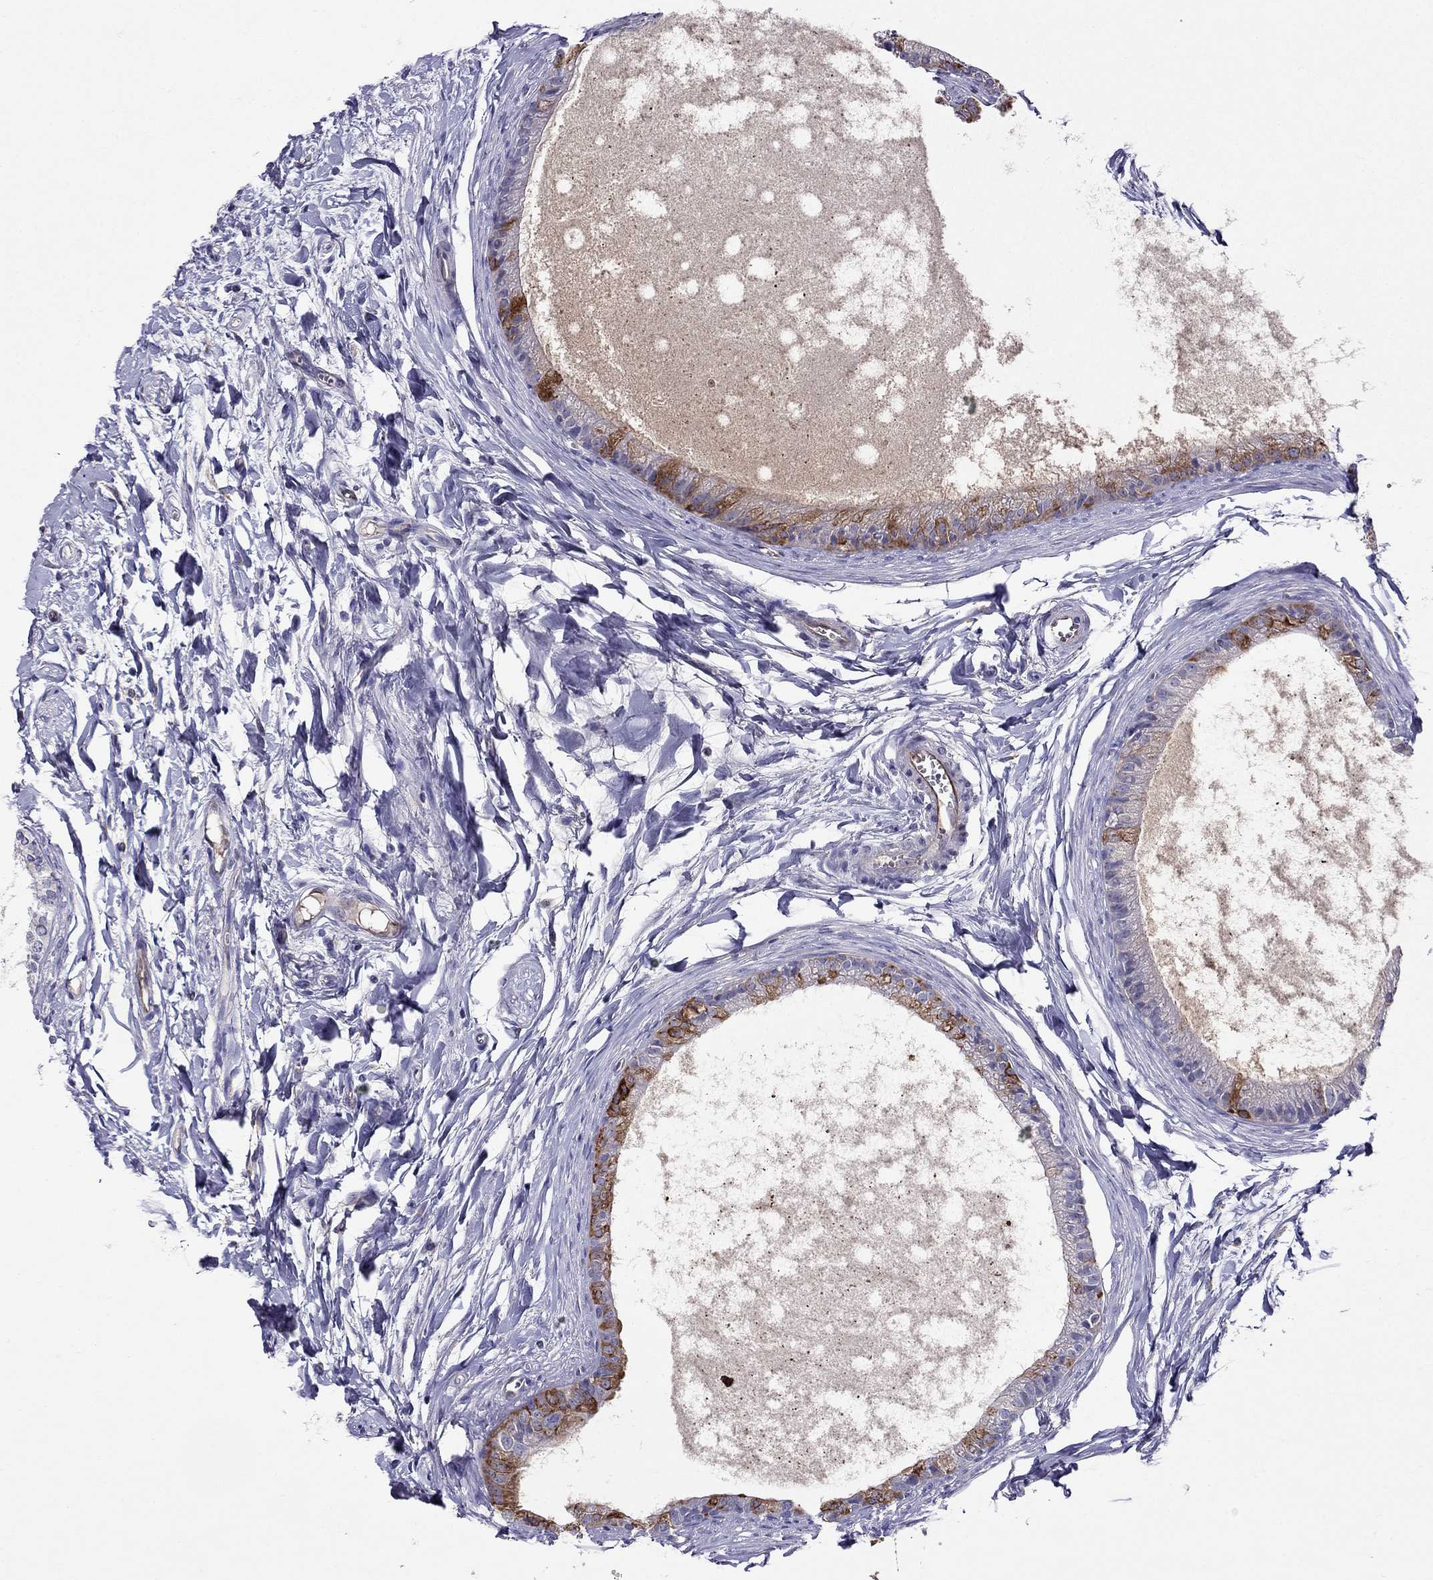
{"staining": {"intensity": "strong", "quantity": "25%-75%", "location": "cytoplasmic/membranous"}, "tissue": "epididymis", "cell_type": "Glandular cells", "image_type": "normal", "snomed": [{"axis": "morphology", "description": "Normal tissue, NOS"}, {"axis": "topography", "description": "Epididymis"}], "caption": "About 25%-75% of glandular cells in normal epididymis show strong cytoplasmic/membranous protein staining as visualized by brown immunohistochemical staining.", "gene": "SPINT4", "patient": {"sex": "male", "age": 51}}